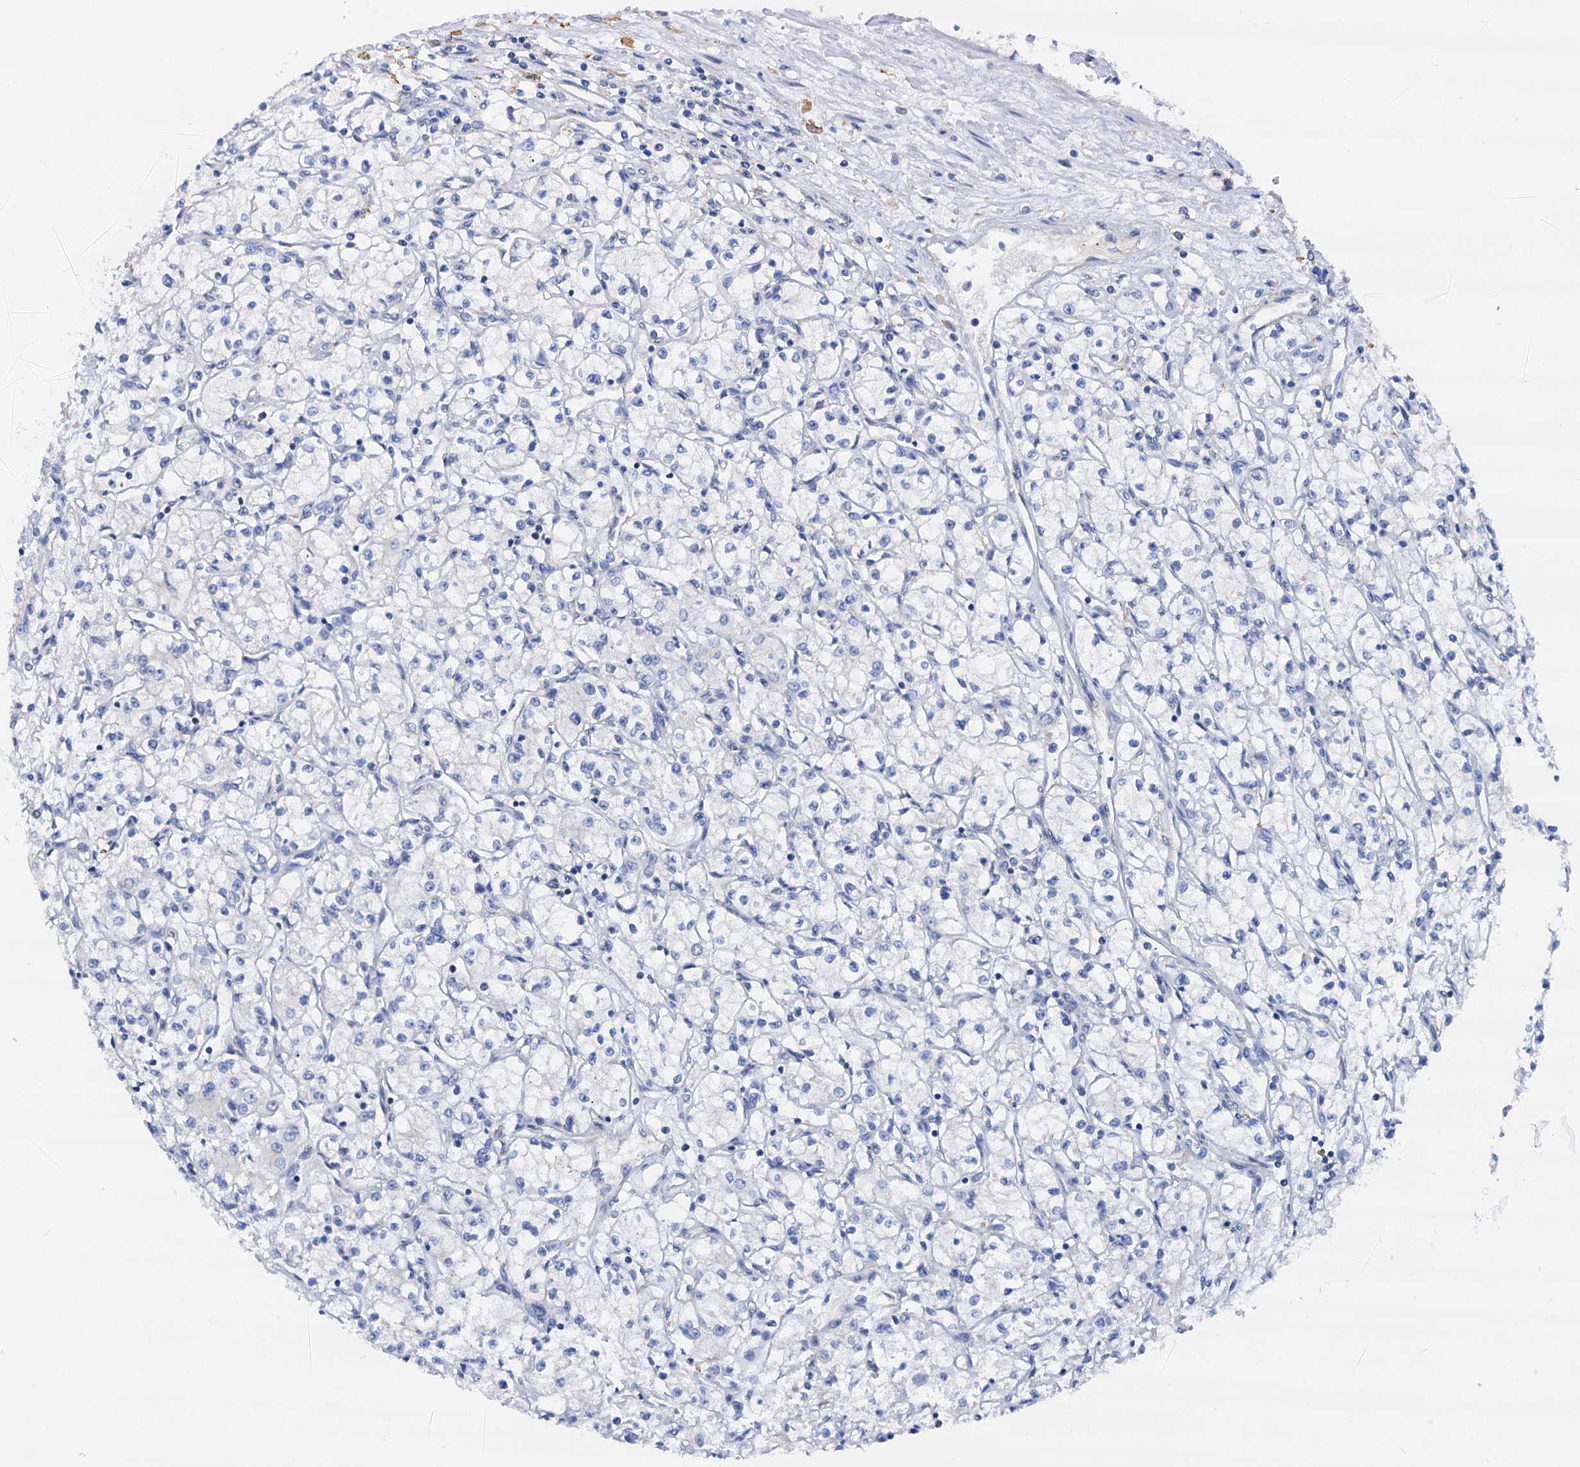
{"staining": {"intensity": "negative", "quantity": "none", "location": "none"}, "tissue": "renal cancer", "cell_type": "Tumor cells", "image_type": "cancer", "snomed": [{"axis": "morphology", "description": "Adenocarcinoma, NOS"}, {"axis": "topography", "description": "Kidney"}], "caption": "Immunohistochemistry photomicrograph of neoplastic tissue: renal cancer (adenocarcinoma) stained with DAB reveals no significant protein positivity in tumor cells.", "gene": "RASSF9", "patient": {"sex": "male", "age": 59}}